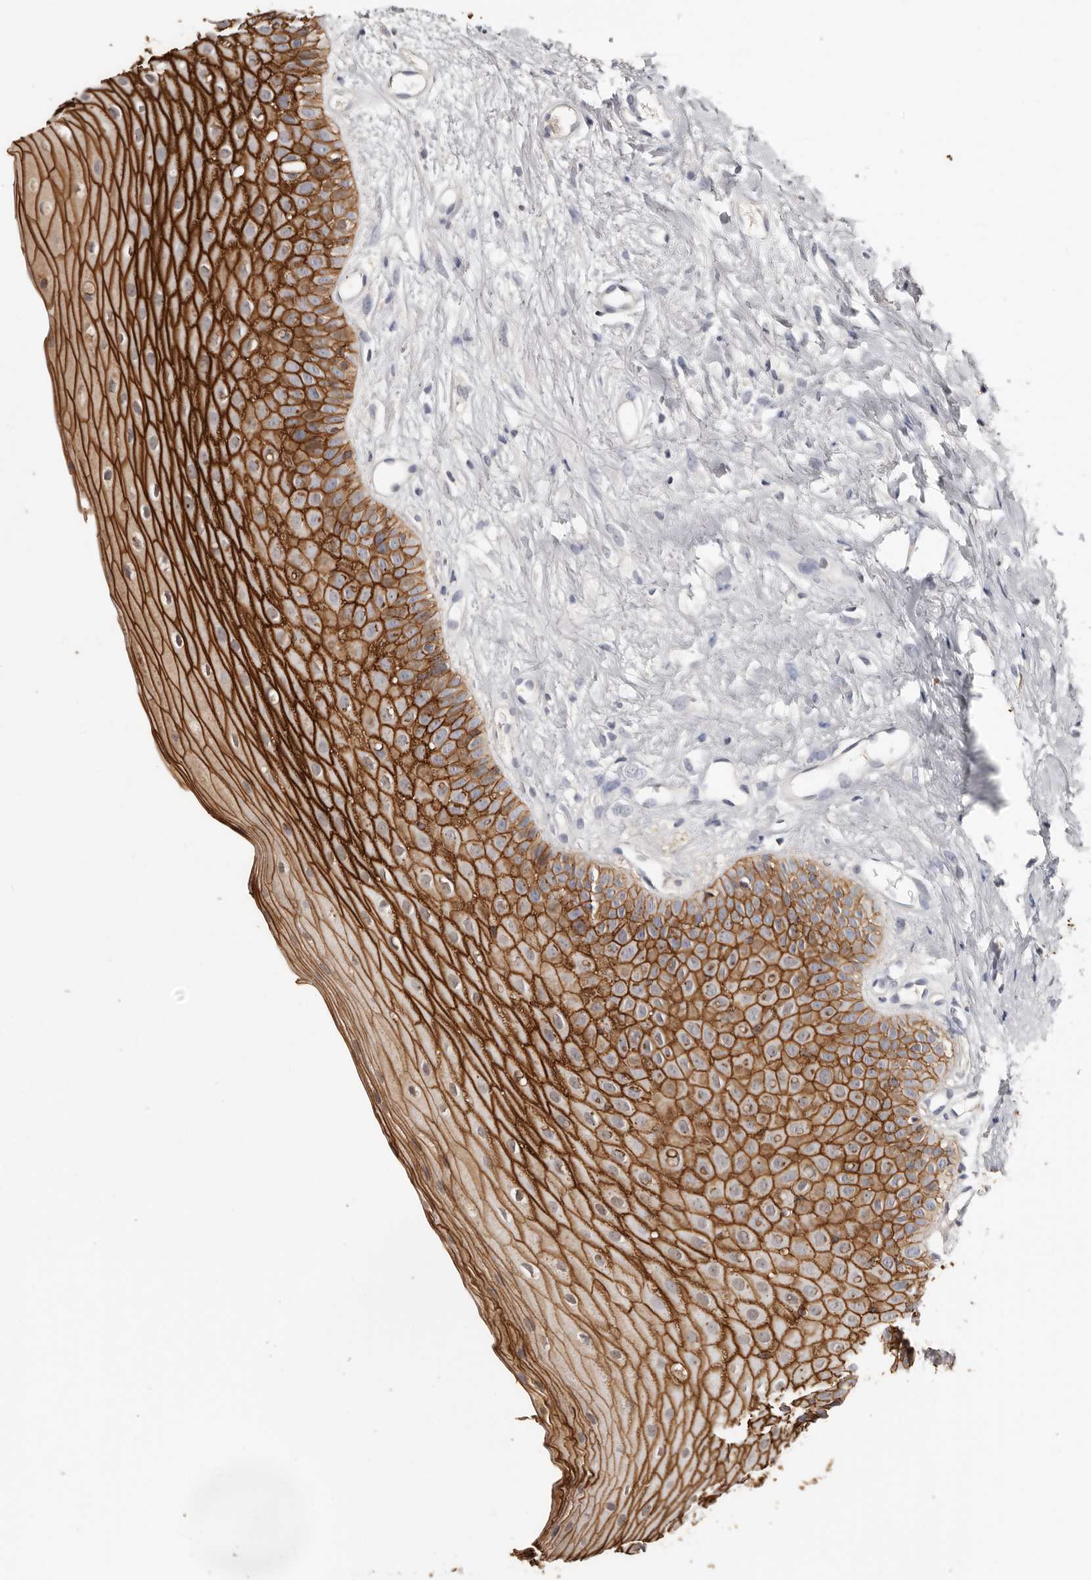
{"staining": {"intensity": "strong", "quantity": ">75%", "location": "cytoplasmic/membranous"}, "tissue": "oral mucosa", "cell_type": "Squamous epithelial cells", "image_type": "normal", "snomed": [{"axis": "morphology", "description": "Normal tissue, NOS"}, {"axis": "topography", "description": "Oral tissue"}], "caption": "Immunohistochemical staining of normal oral mucosa reveals >75% levels of strong cytoplasmic/membranous protein positivity in about >75% of squamous epithelial cells.", "gene": "S100A14", "patient": {"sex": "female", "age": 63}}